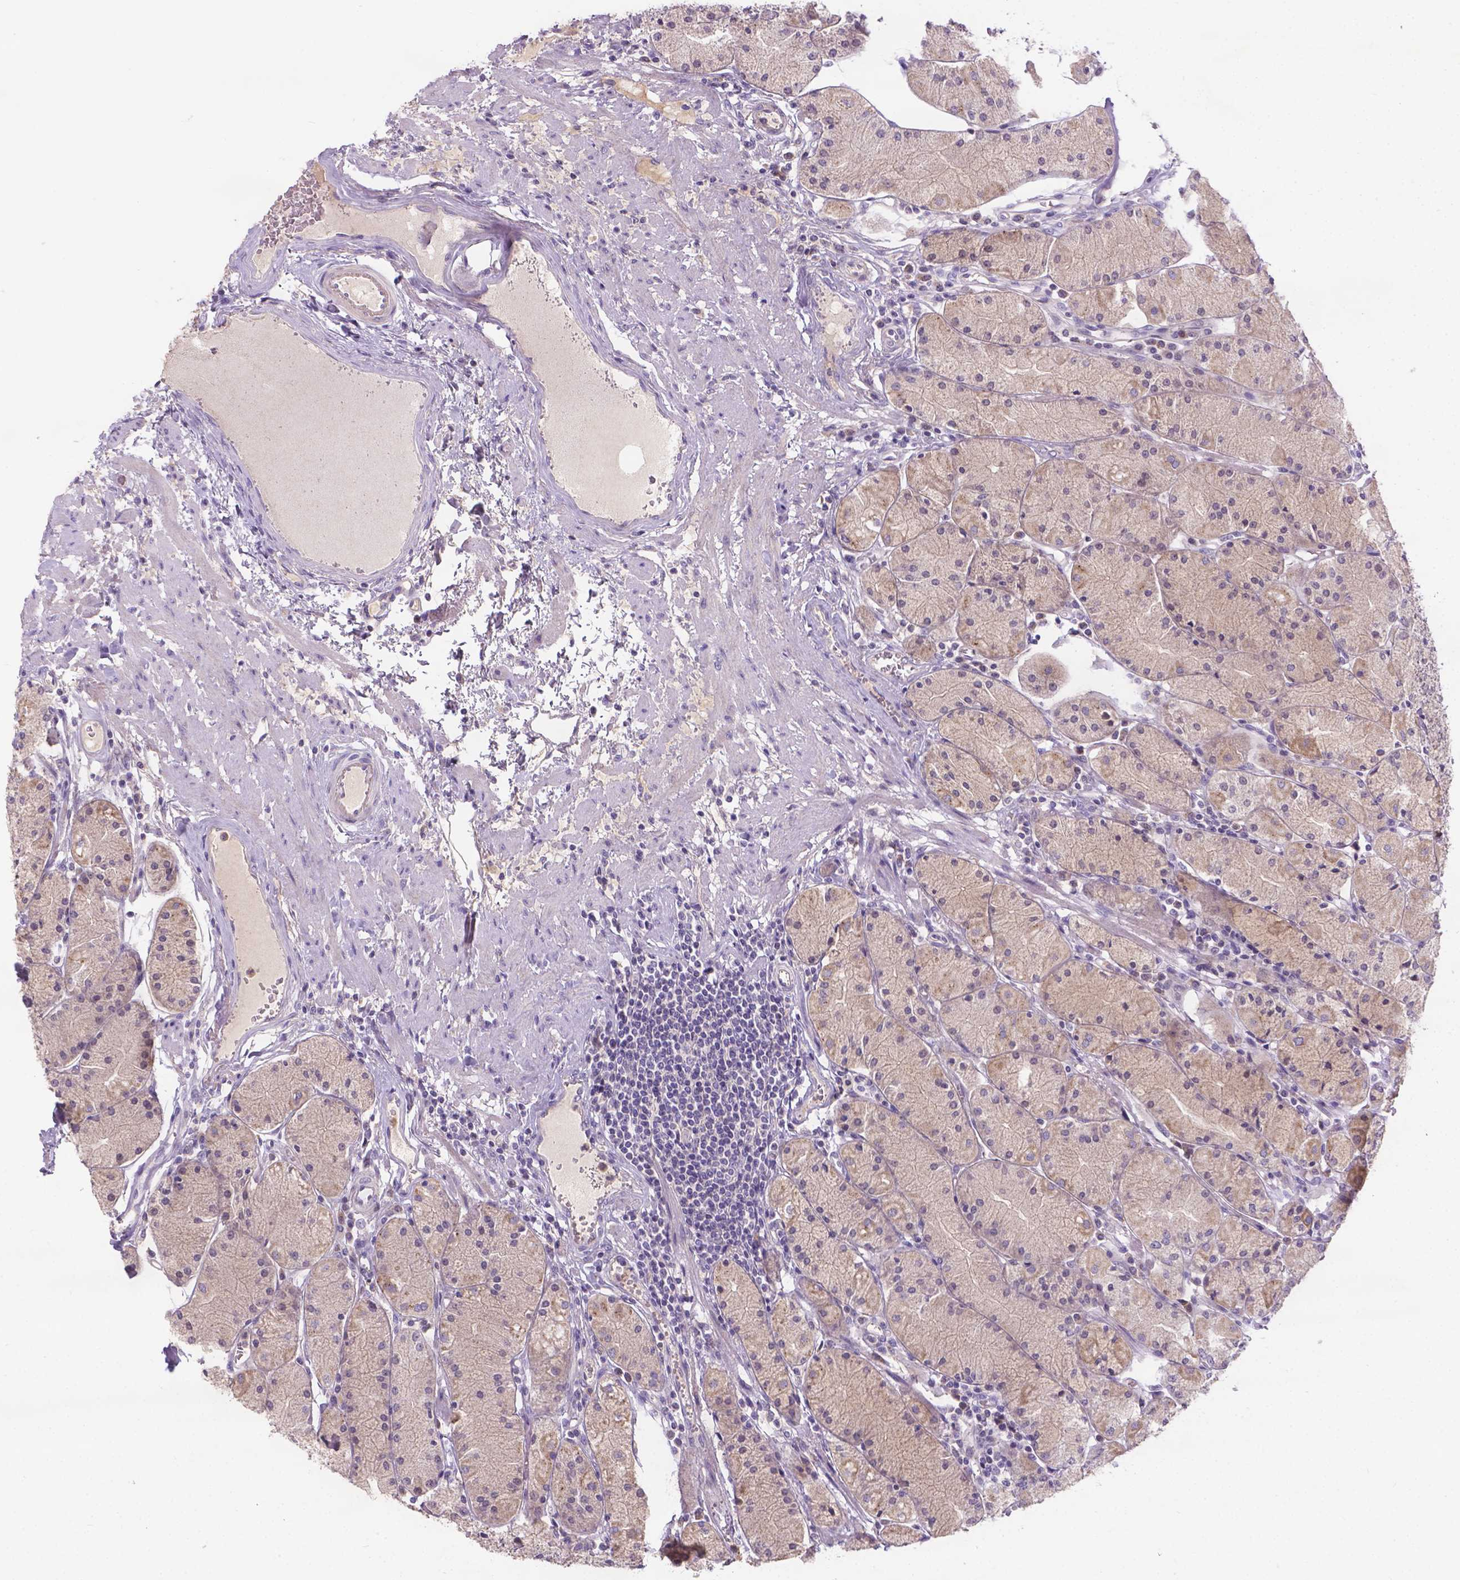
{"staining": {"intensity": "moderate", "quantity": ">75%", "location": "cytoplasmic/membranous"}, "tissue": "stomach", "cell_type": "Glandular cells", "image_type": "normal", "snomed": [{"axis": "morphology", "description": "Normal tissue, NOS"}, {"axis": "topography", "description": "Stomach, upper"}], "caption": "Protein staining by immunohistochemistry (IHC) reveals moderate cytoplasmic/membranous expression in about >75% of glandular cells in benign stomach.", "gene": "TM4SF18", "patient": {"sex": "male", "age": 69}}